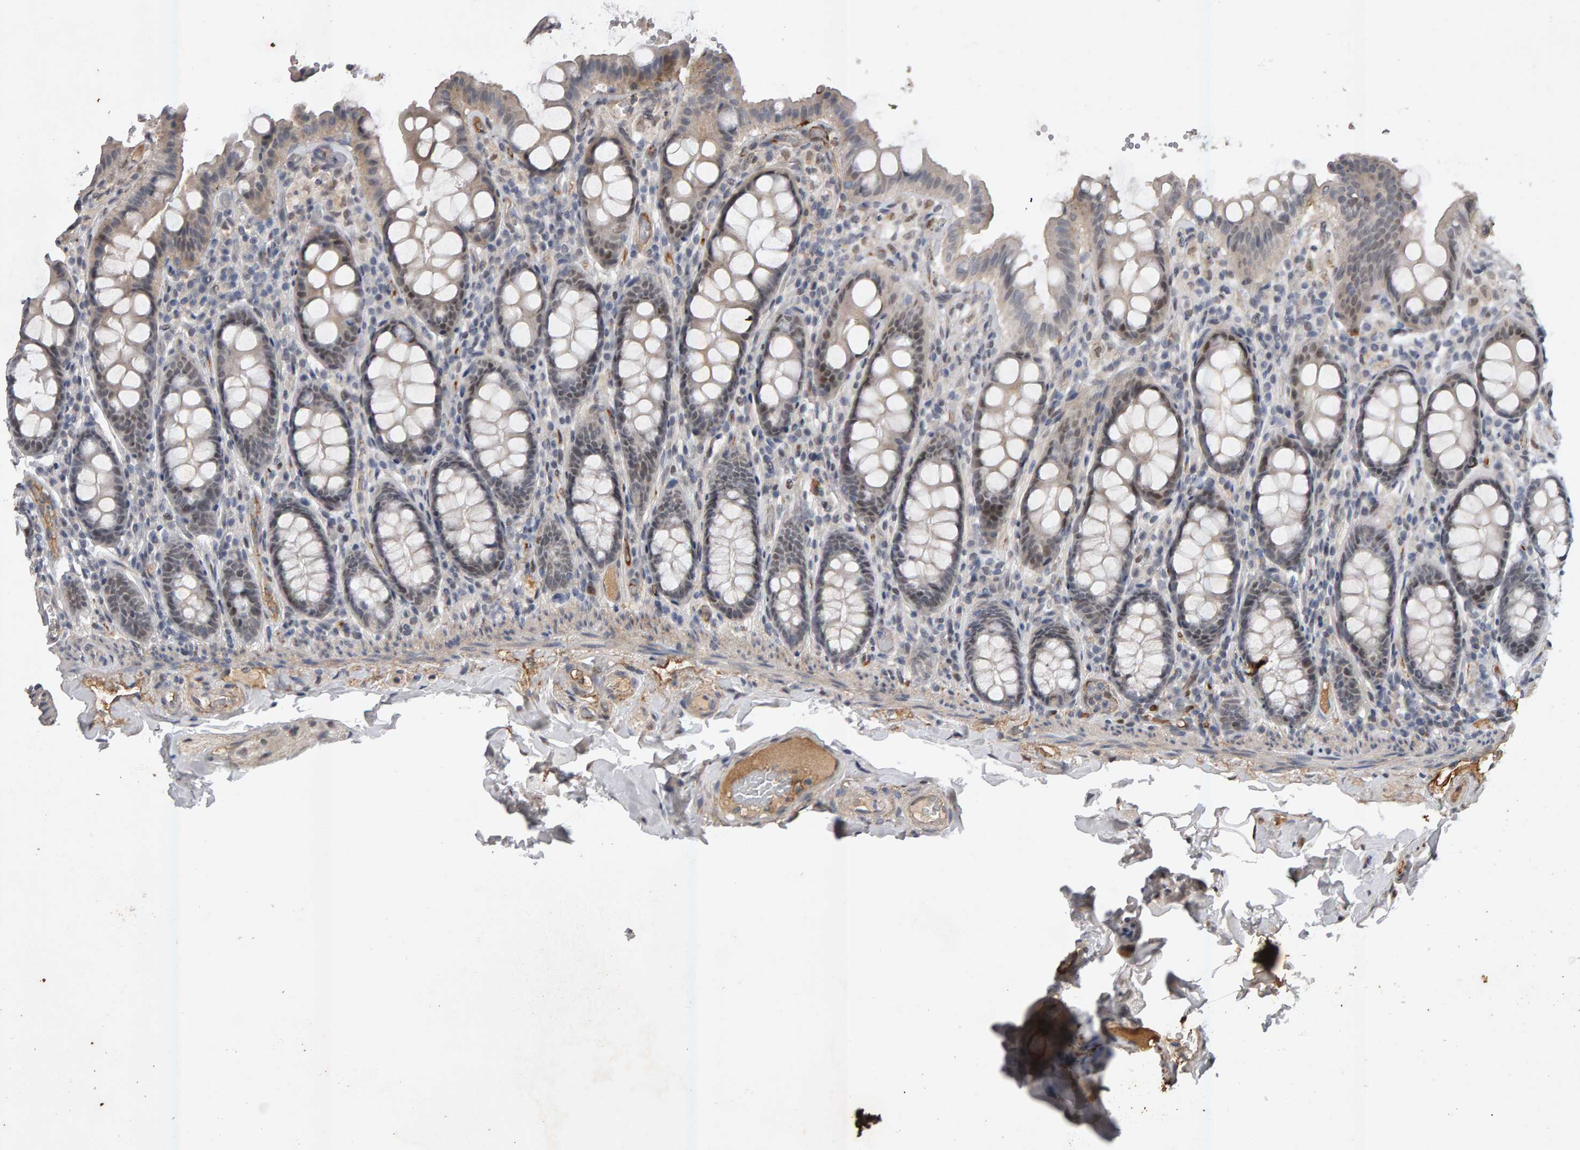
{"staining": {"intensity": "weak", "quantity": ">75%", "location": "cytoplasmic/membranous,nuclear"}, "tissue": "colon", "cell_type": "Endothelial cells", "image_type": "normal", "snomed": [{"axis": "morphology", "description": "Normal tissue, NOS"}, {"axis": "topography", "description": "Colon"}, {"axis": "topography", "description": "Peripheral nerve tissue"}], "caption": "Weak cytoplasmic/membranous,nuclear protein positivity is seen in about >75% of endothelial cells in colon. The staining was performed using DAB (3,3'-diaminobenzidine), with brown indicating positive protein expression. Nuclei are stained blue with hematoxylin.", "gene": "IPO8", "patient": {"sex": "female", "age": 61}}